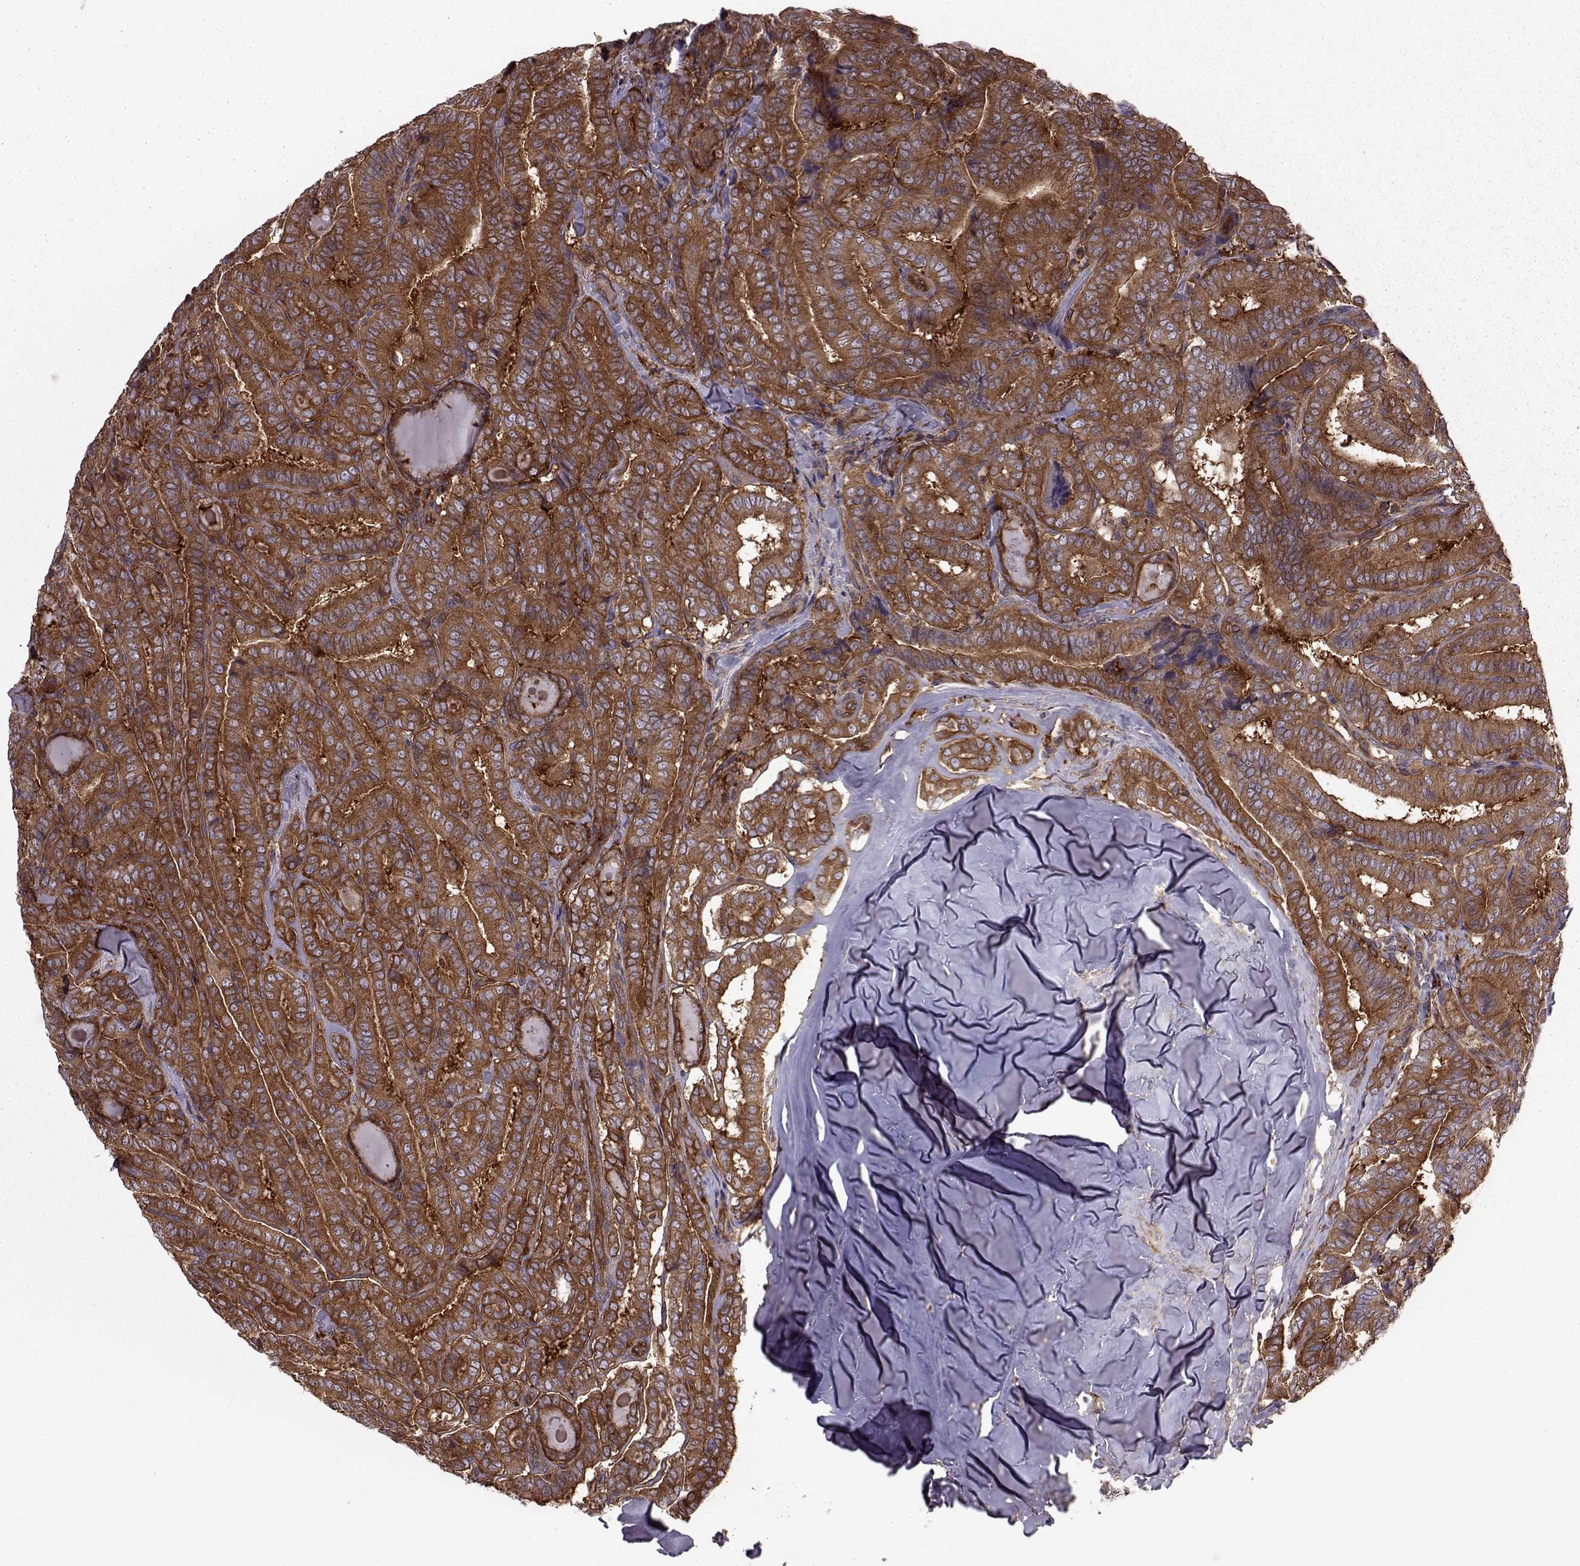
{"staining": {"intensity": "strong", "quantity": ">75%", "location": "cytoplasmic/membranous"}, "tissue": "thyroid cancer", "cell_type": "Tumor cells", "image_type": "cancer", "snomed": [{"axis": "morphology", "description": "Papillary adenocarcinoma, NOS"}, {"axis": "morphology", "description": "Papillary adenoma metastatic"}, {"axis": "topography", "description": "Thyroid gland"}], "caption": "Immunohistochemical staining of human thyroid cancer (papillary adenocarcinoma) demonstrates strong cytoplasmic/membranous protein staining in about >75% of tumor cells.", "gene": "RABGAP1", "patient": {"sex": "female", "age": 50}}